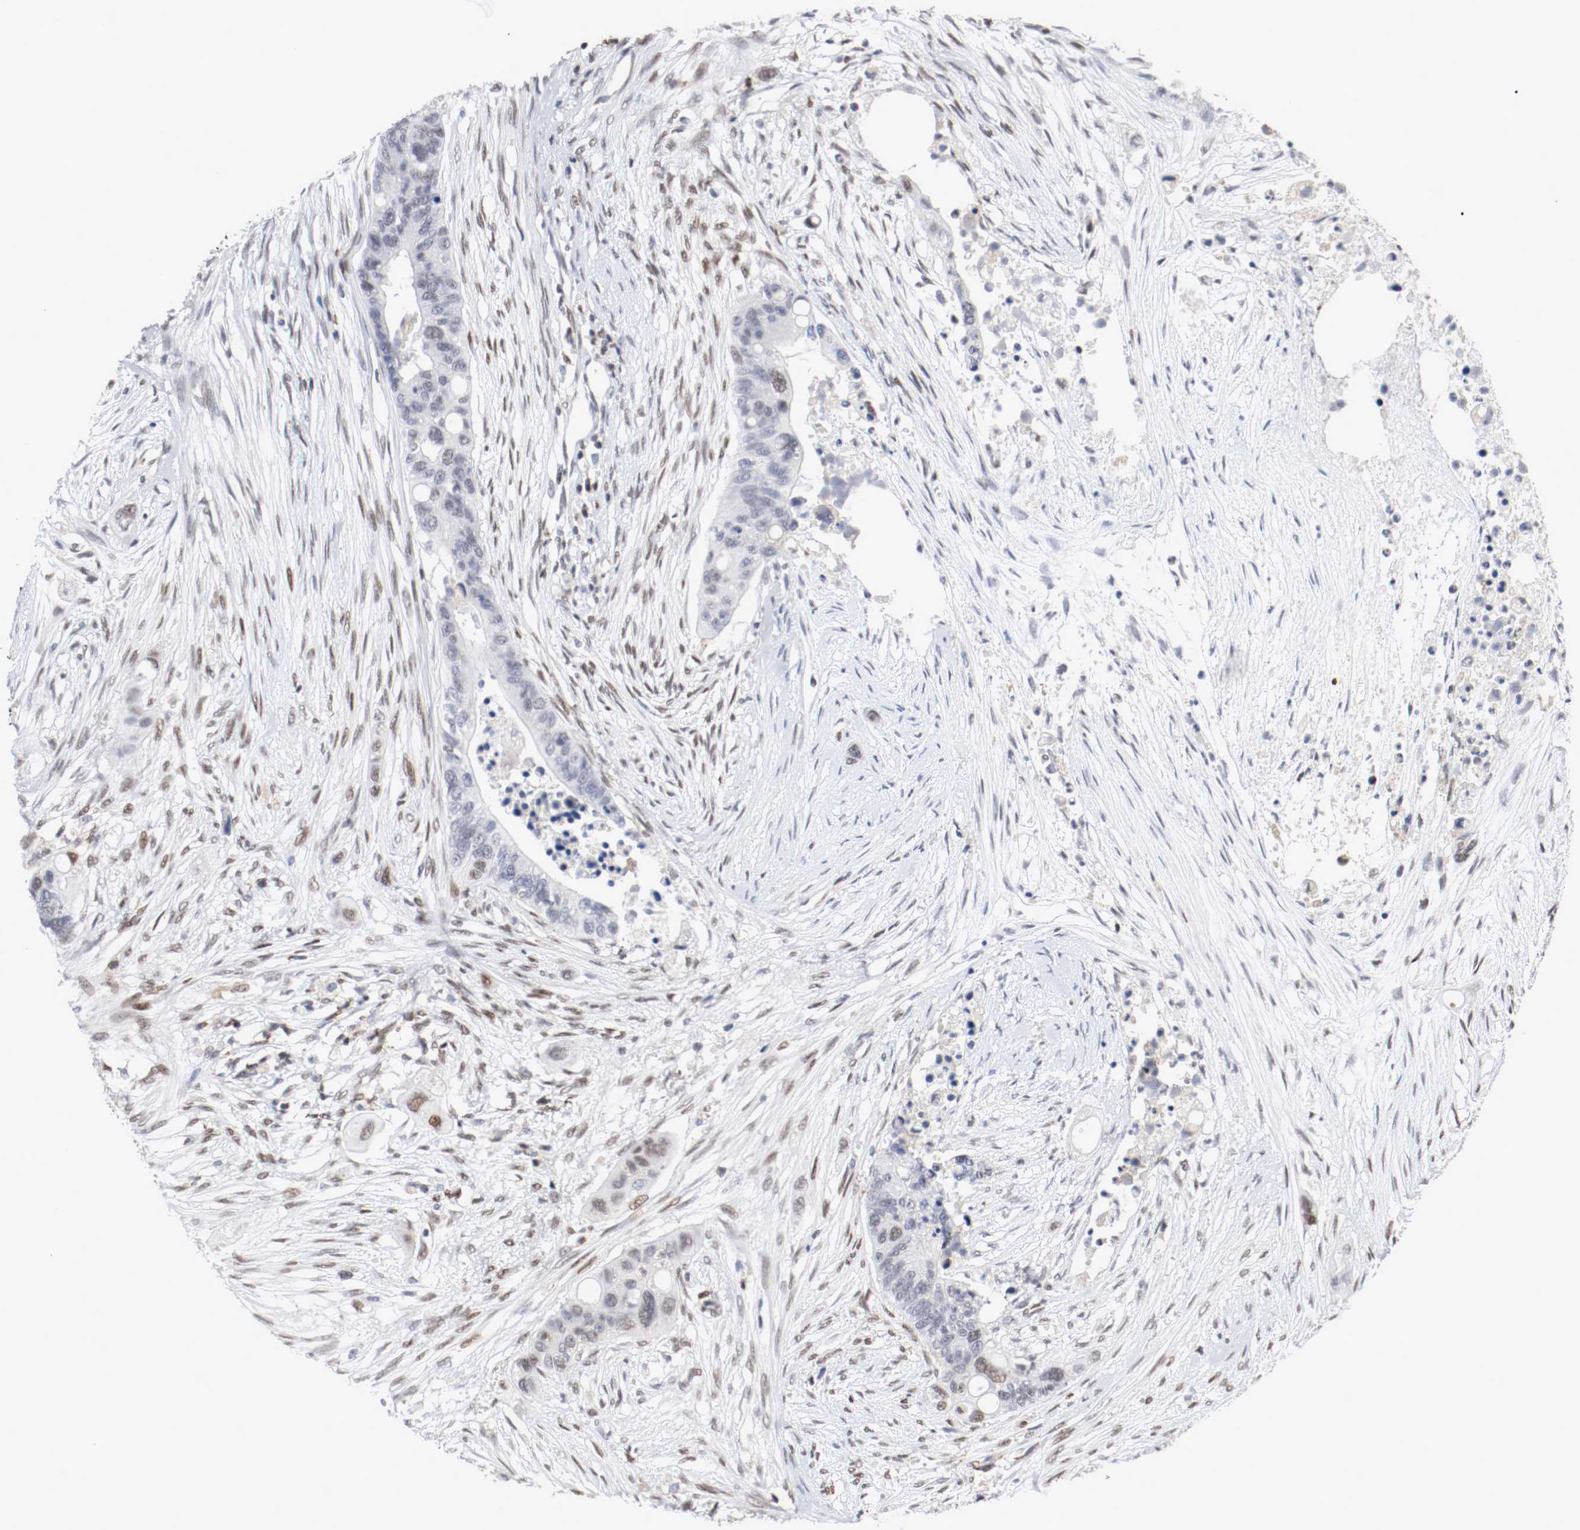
{"staining": {"intensity": "negative", "quantity": "none", "location": "none"}, "tissue": "colorectal cancer", "cell_type": "Tumor cells", "image_type": "cancer", "snomed": [{"axis": "morphology", "description": "Adenocarcinoma, NOS"}, {"axis": "topography", "description": "Colon"}], "caption": "Protein analysis of colorectal adenocarcinoma shows no significant staining in tumor cells.", "gene": "JUND", "patient": {"sex": "female", "age": 57}}